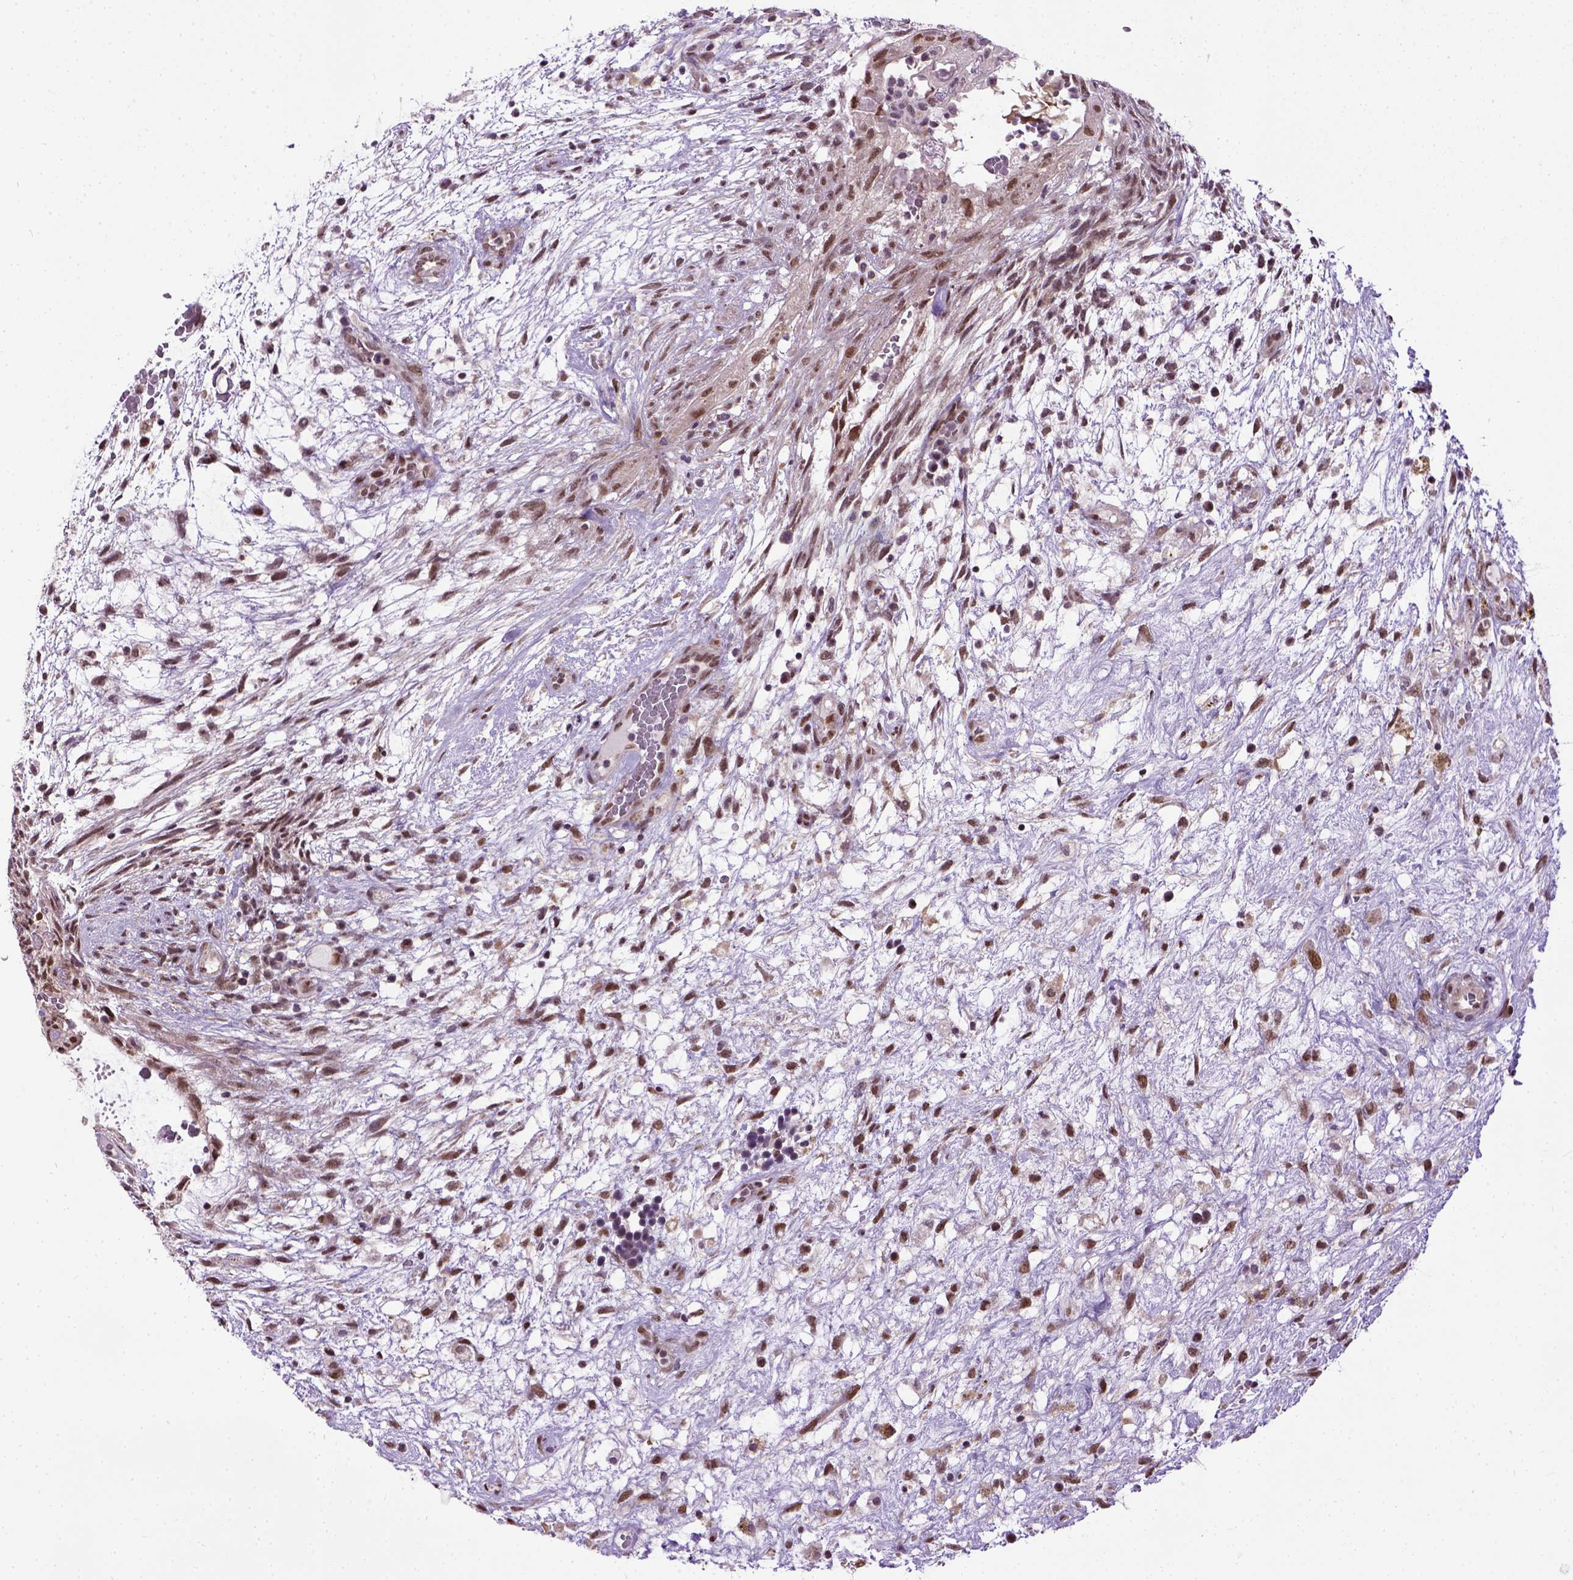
{"staining": {"intensity": "strong", "quantity": ">75%", "location": "cytoplasmic/membranous,nuclear"}, "tissue": "testis cancer", "cell_type": "Tumor cells", "image_type": "cancer", "snomed": [{"axis": "morphology", "description": "Normal tissue, NOS"}, {"axis": "morphology", "description": "Carcinoma, Embryonal, NOS"}, {"axis": "topography", "description": "Testis"}], "caption": "DAB immunohistochemical staining of embryonal carcinoma (testis) displays strong cytoplasmic/membranous and nuclear protein expression in about >75% of tumor cells. Immunohistochemistry stains the protein of interest in brown and the nuclei are stained blue.", "gene": "UBA3", "patient": {"sex": "male", "age": 32}}